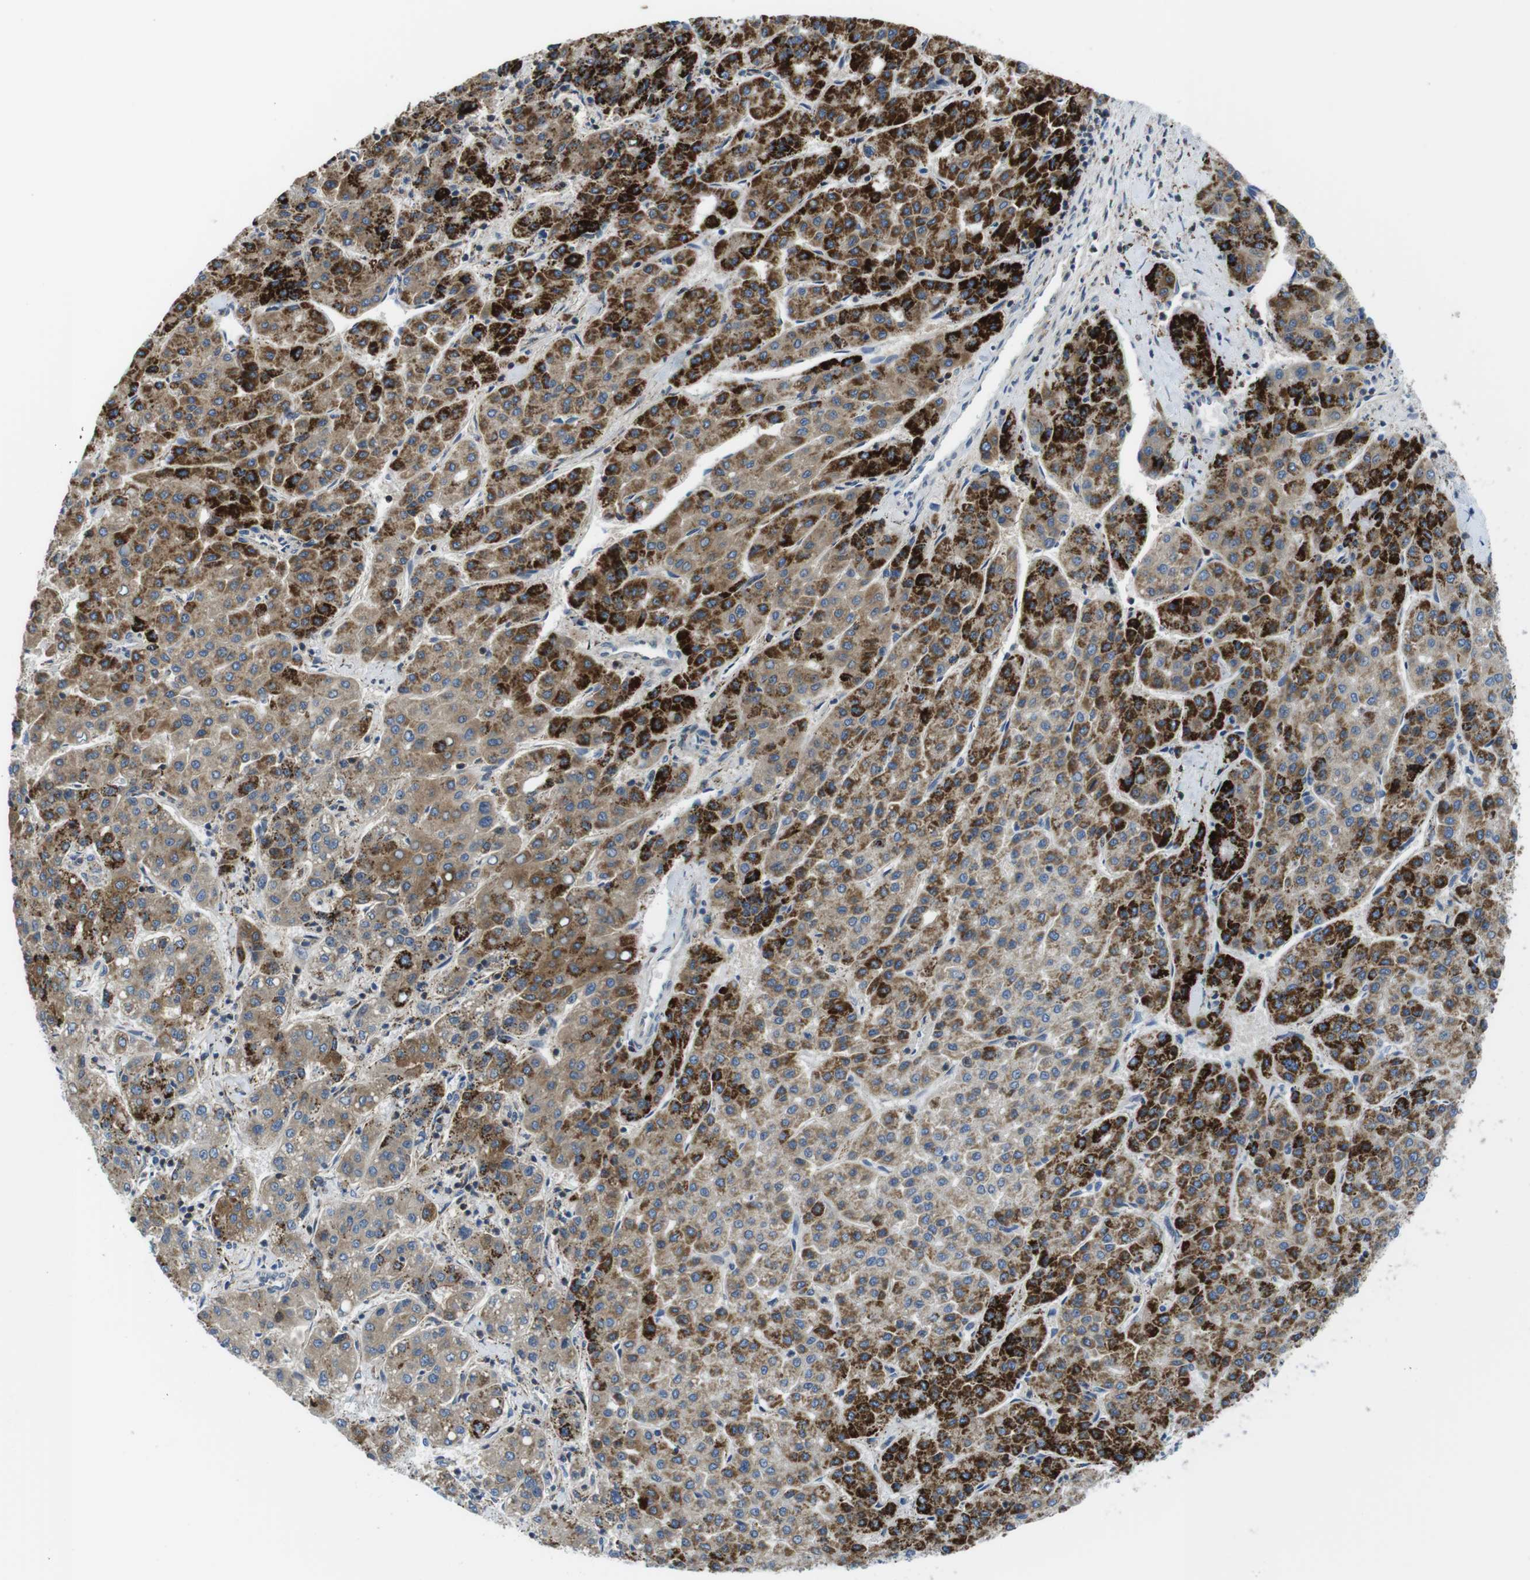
{"staining": {"intensity": "moderate", "quantity": ">75%", "location": "cytoplasmic/membranous"}, "tissue": "liver cancer", "cell_type": "Tumor cells", "image_type": "cancer", "snomed": [{"axis": "morphology", "description": "Carcinoma, Hepatocellular, NOS"}, {"axis": "topography", "description": "Liver"}], "caption": "Hepatocellular carcinoma (liver) stained with IHC shows moderate cytoplasmic/membranous staining in about >75% of tumor cells.", "gene": "KCNE3", "patient": {"sex": "male", "age": 65}}